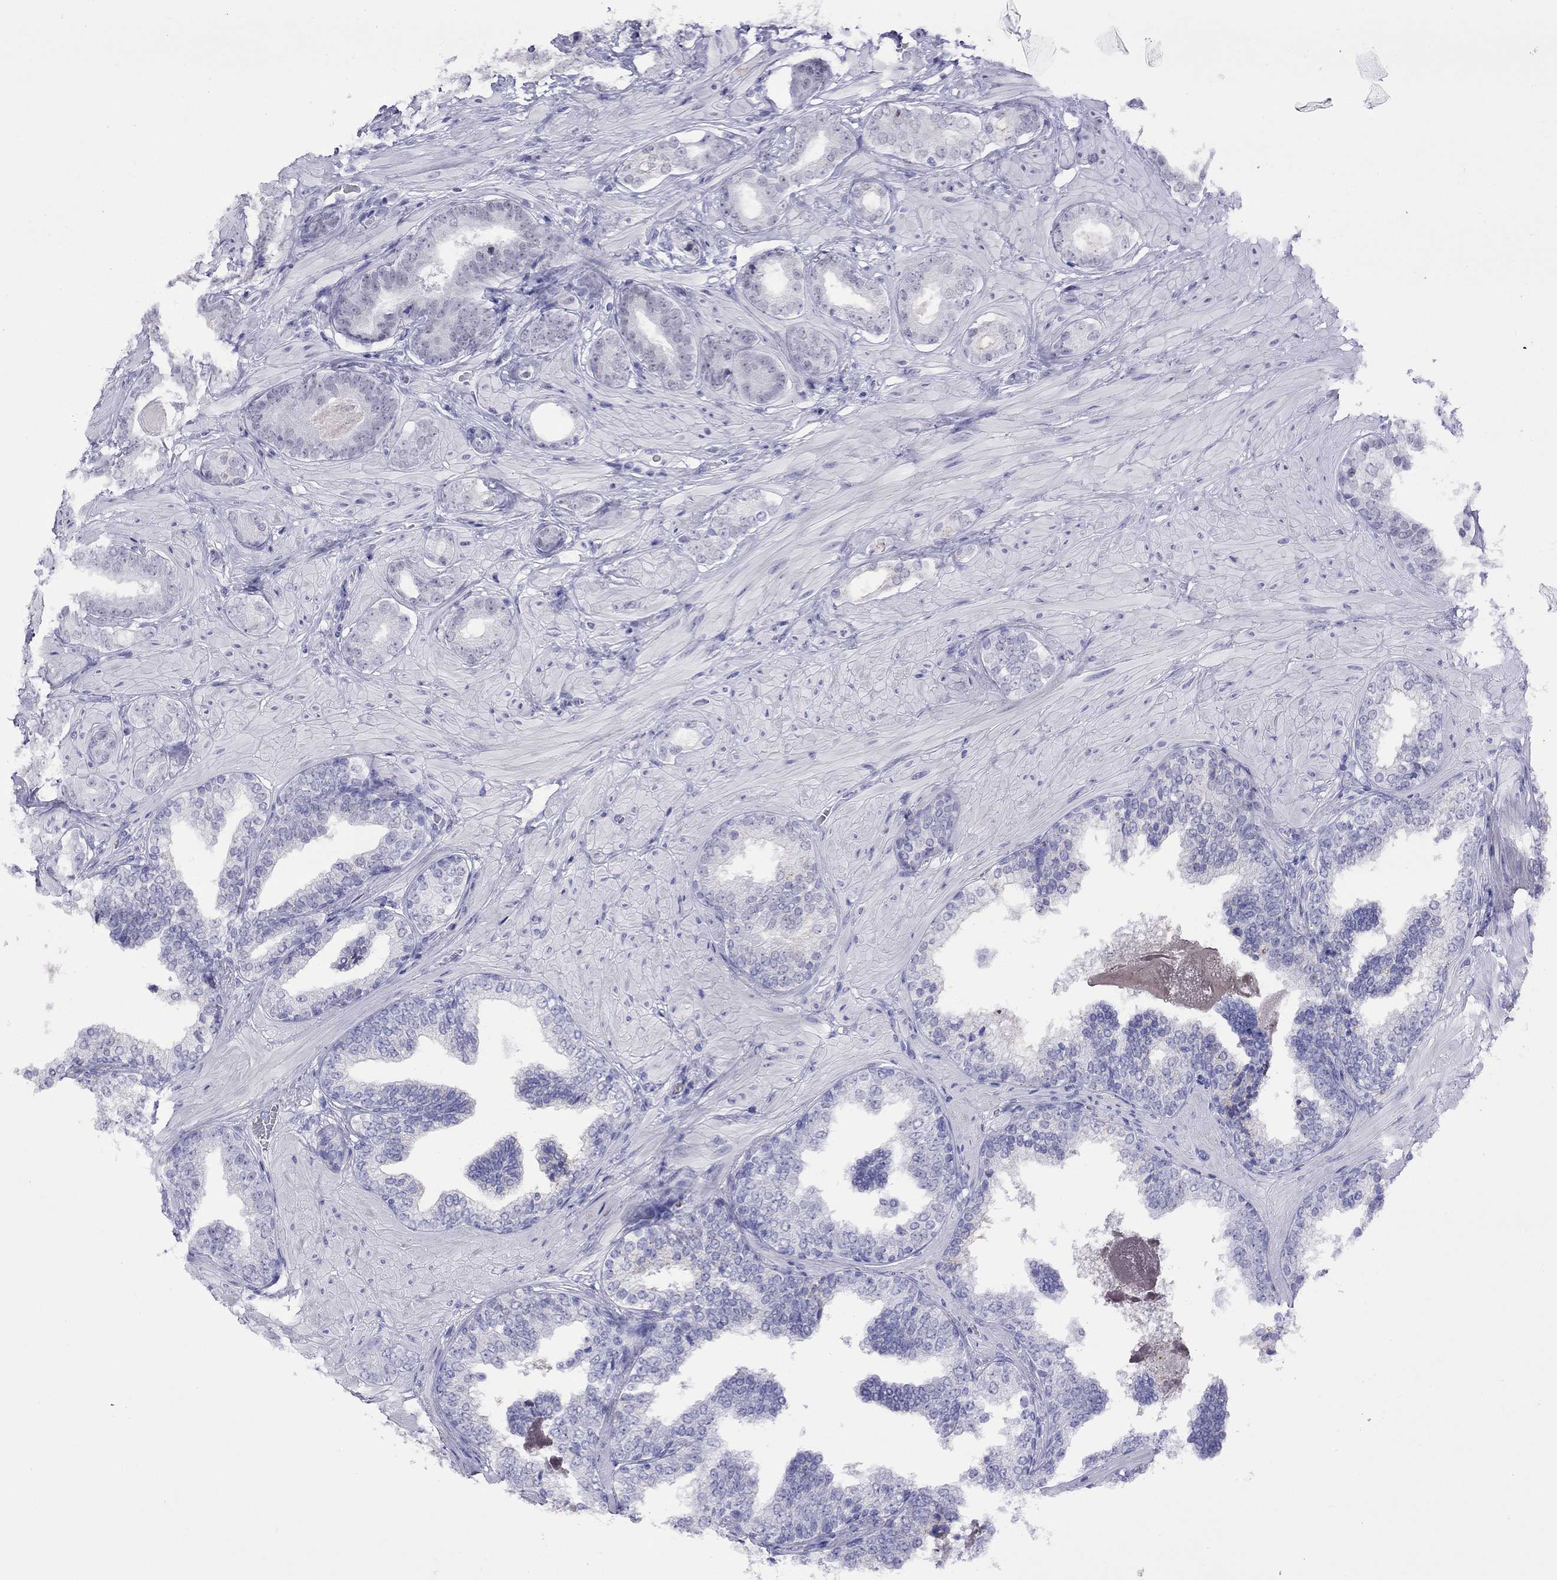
{"staining": {"intensity": "negative", "quantity": "none", "location": "none"}, "tissue": "prostate cancer", "cell_type": "Tumor cells", "image_type": "cancer", "snomed": [{"axis": "morphology", "description": "Adenocarcinoma, Low grade"}, {"axis": "topography", "description": "Prostate"}], "caption": "The immunohistochemistry (IHC) micrograph has no significant expression in tumor cells of prostate cancer tissue. (Stains: DAB (3,3'-diaminobenzidine) immunohistochemistry with hematoxylin counter stain, Microscopy: brightfield microscopy at high magnification).", "gene": "SLC30A8", "patient": {"sex": "male", "age": 60}}